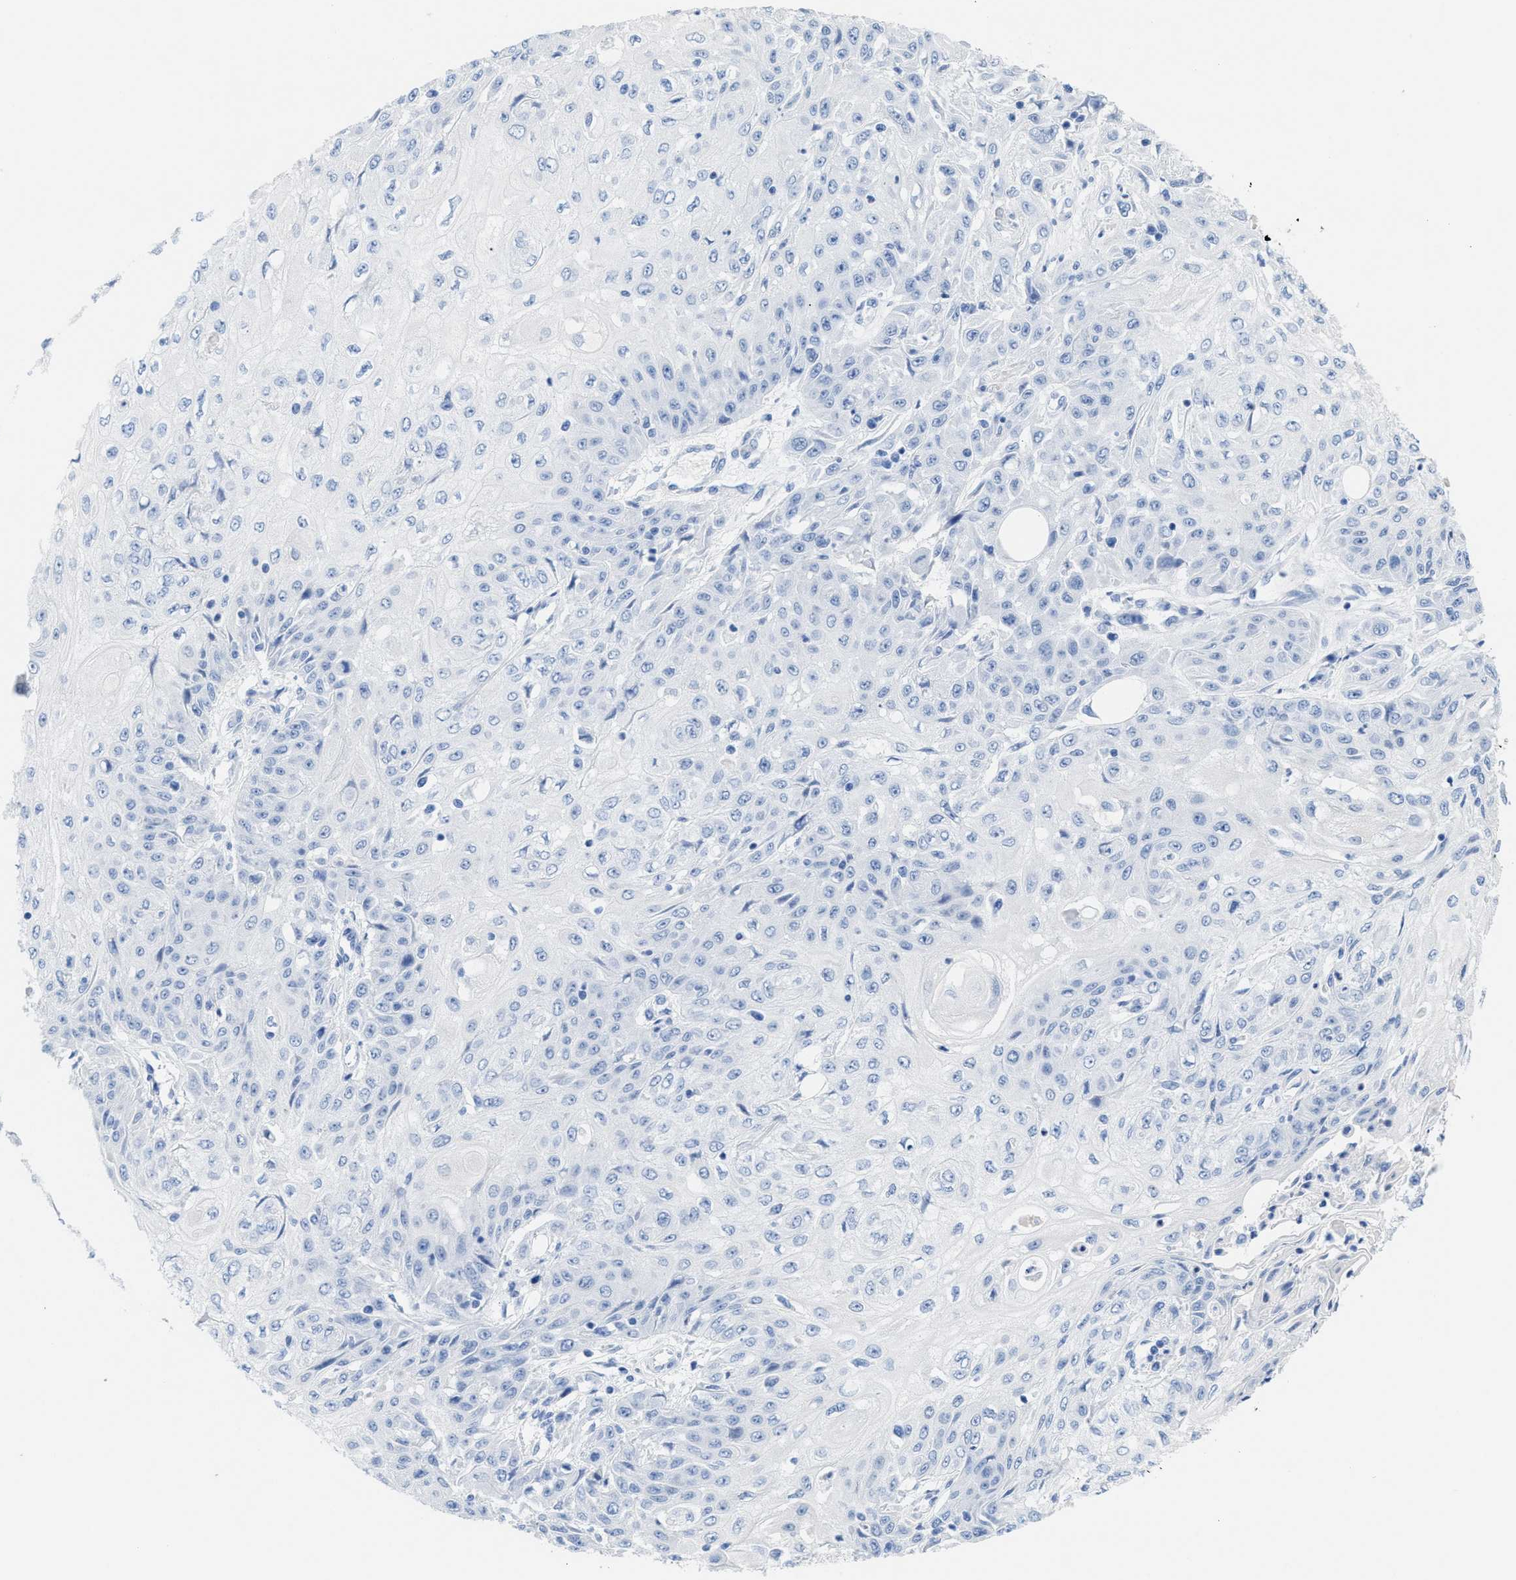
{"staining": {"intensity": "negative", "quantity": "none", "location": "none"}, "tissue": "skin cancer", "cell_type": "Tumor cells", "image_type": "cancer", "snomed": [{"axis": "morphology", "description": "Squamous cell carcinoma, NOS"}, {"axis": "morphology", "description": "Squamous cell carcinoma, metastatic, NOS"}, {"axis": "topography", "description": "Skin"}, {"axis": "topography", "description": "Lymph node"}], "caption": "Tumor cells show no significant protein expression in skin cancer (squamous cell carcinoma).", "gene": "ANKFN1", "patient": {"sex": "male", "age": 75}}